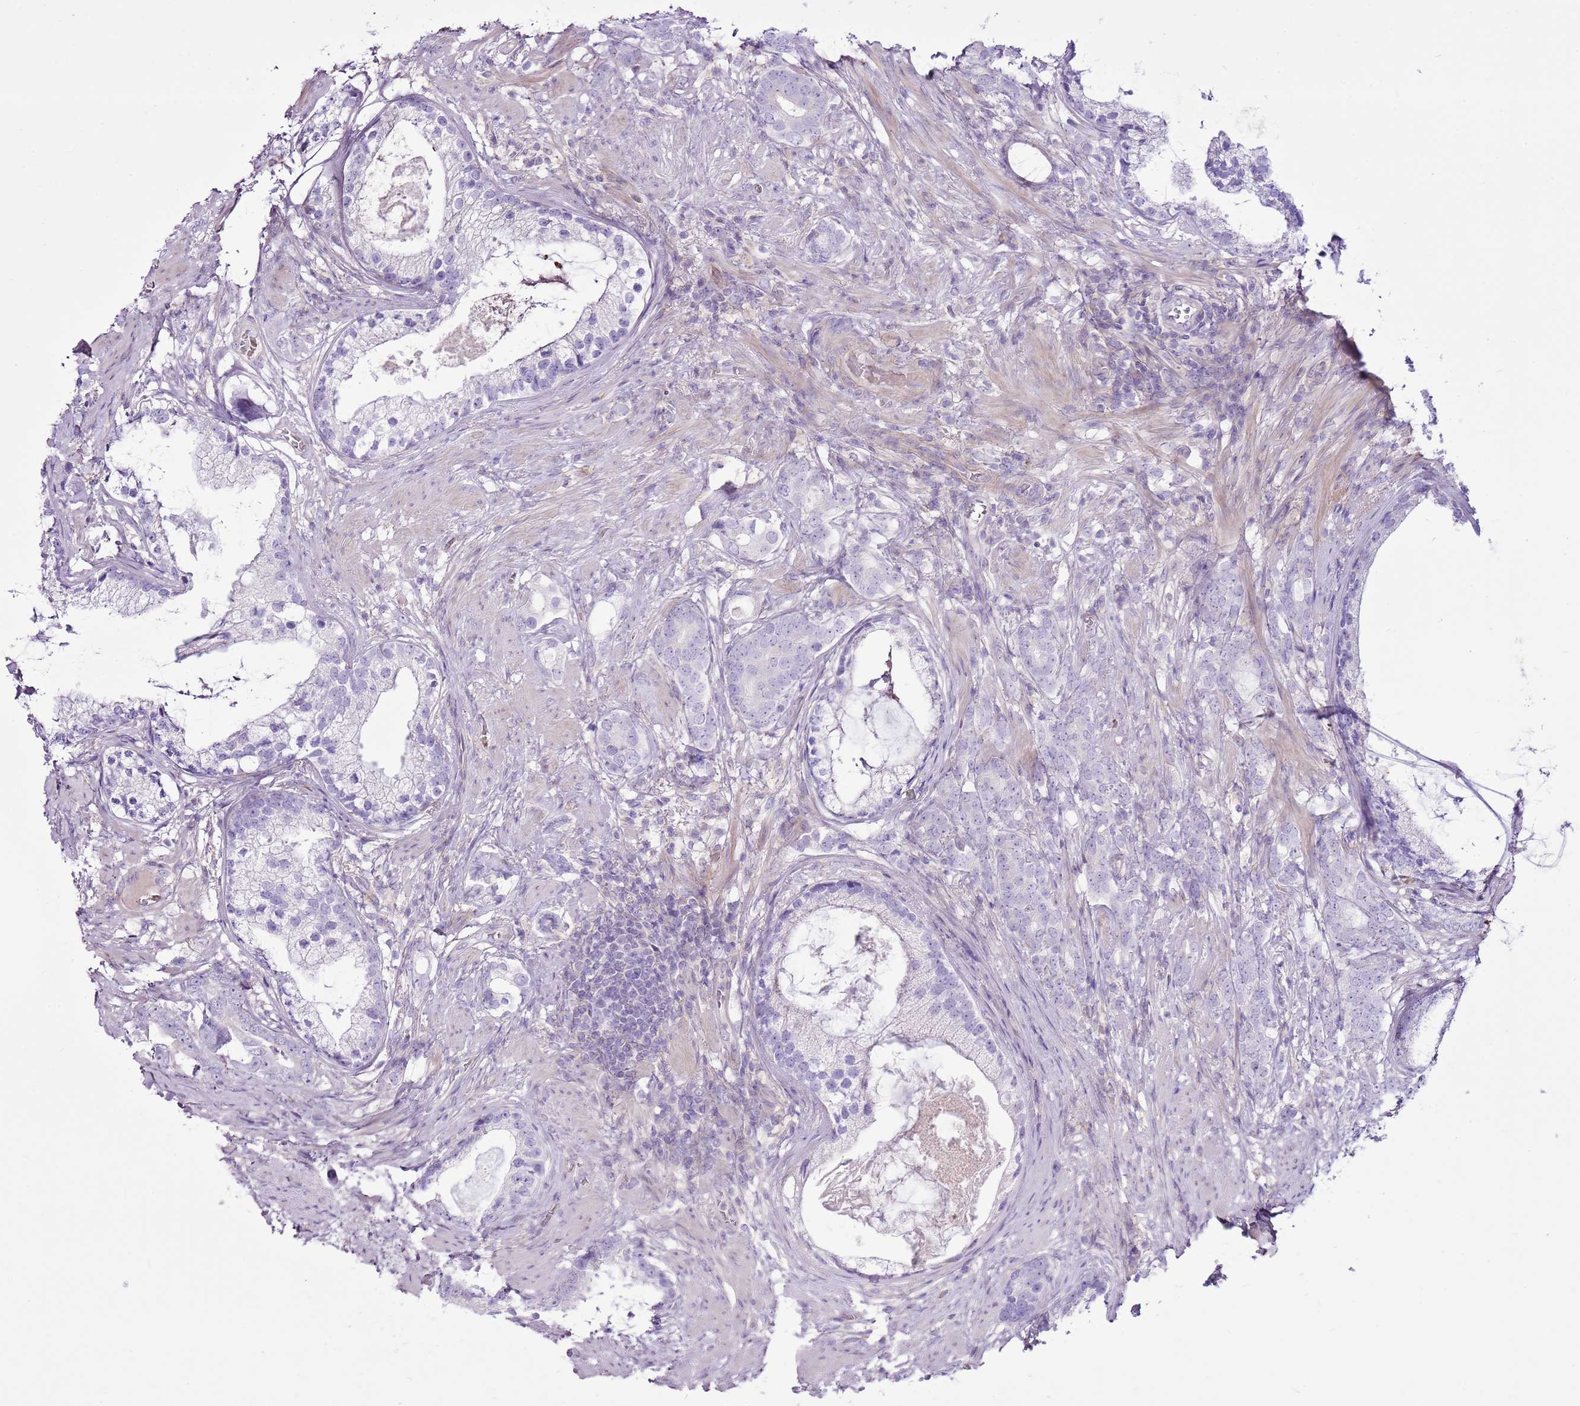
{"staining": {"intensity": "negative", "quantity": "none", "location": "none"}, "tissue": "prostate cancer", "cell_type": "Tumor cells", "image_type": "cancer", "snomed": [{"axis": "morphology", "description": "Adenocarcinoma, Low grade"}, {"axis": "topography", "description": "Prostate"}], "caption": "Prostate cancer (low-grade adenocarcinoma) was stained to show a protein in brown. There is no significant positivity in tumor cells.", "gene": "CHAC2", "patient": {"sex": "male", "age": 71}}